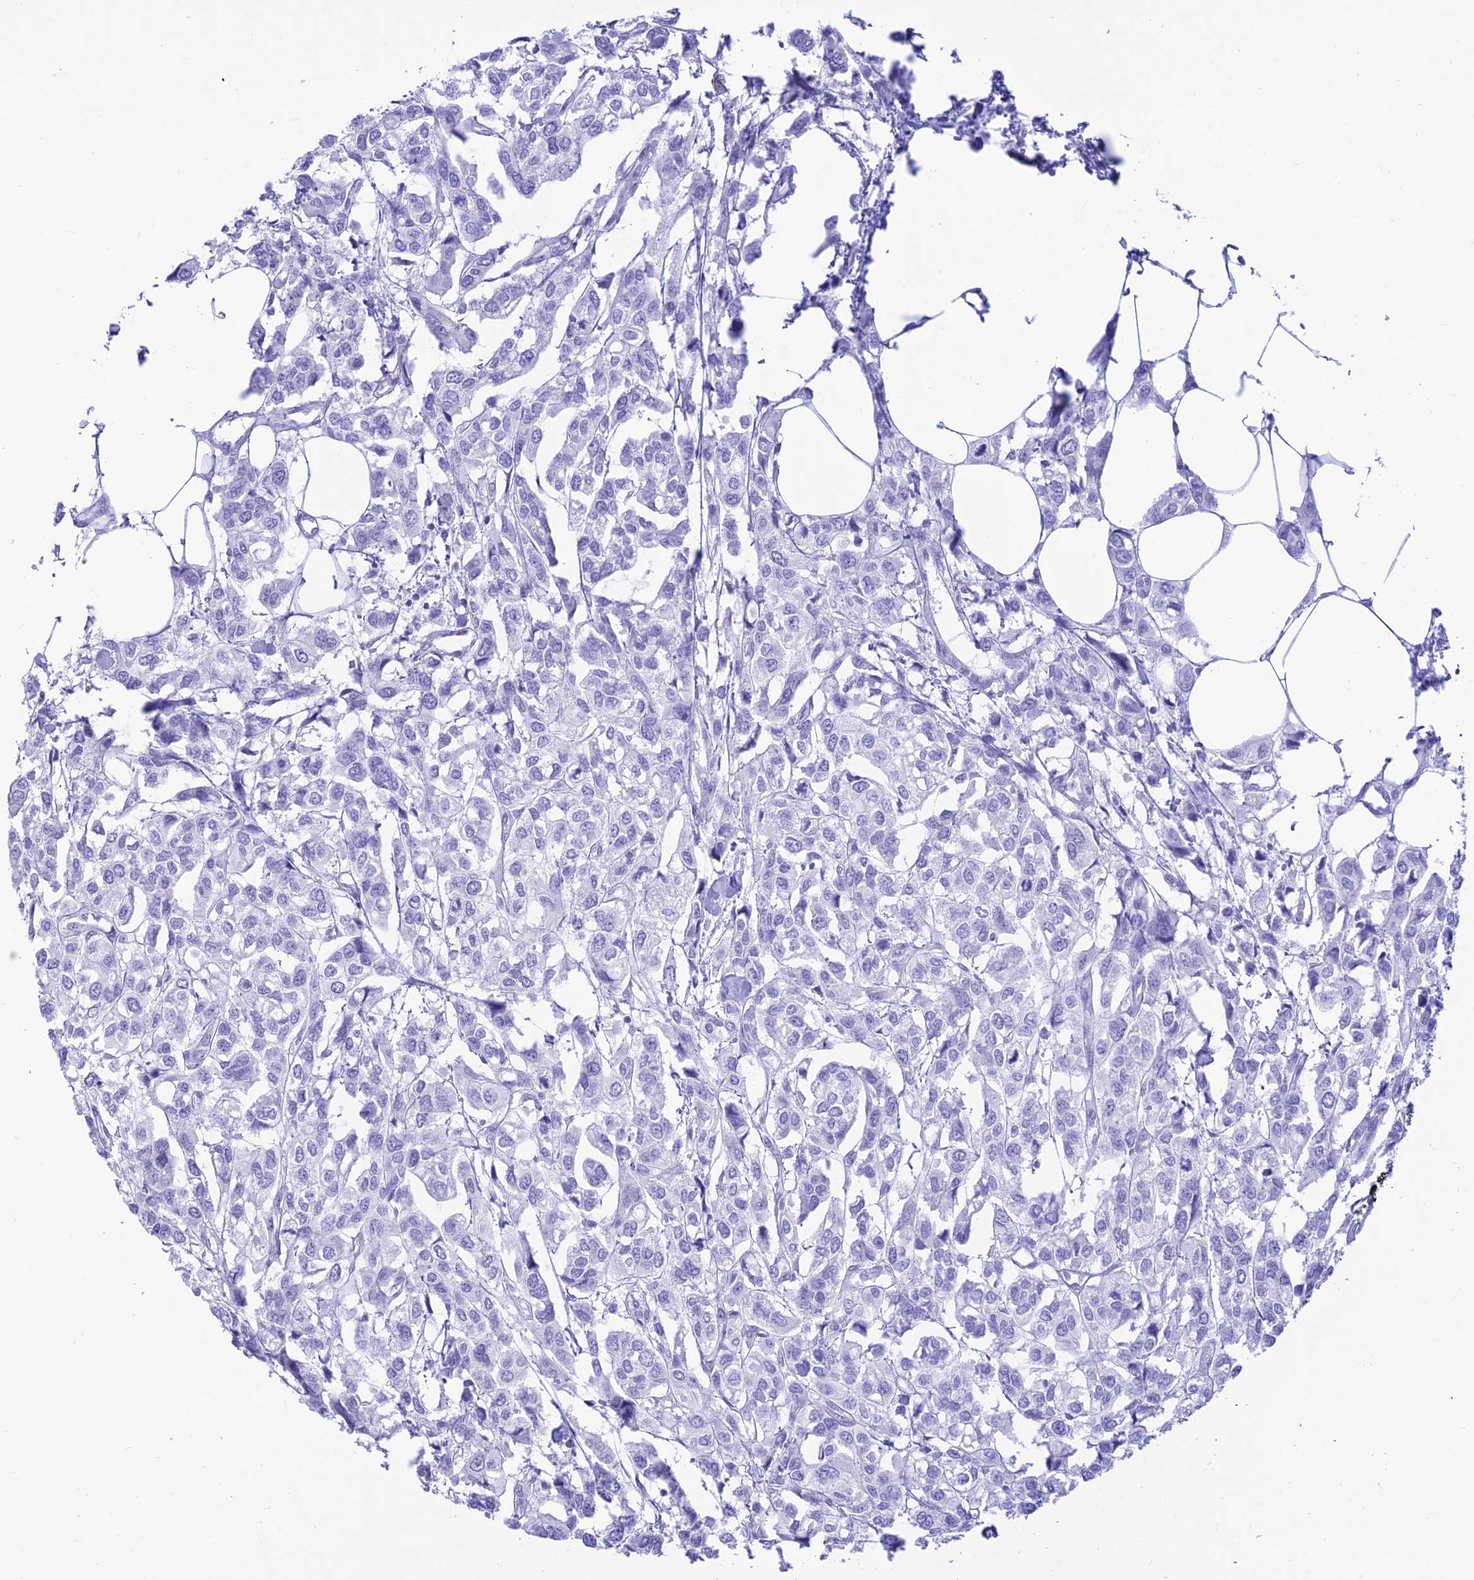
{"staining": {"intensity": "negative", "quantity": "none", "location": "none"}, "tissue": "urothelial cancer", "cell_type": "Tumor cells", "image_type": "cancer", "snomed": [{"axis": "morphology", "description": "Urothelial carcinoma, High grade"}, {"axis": "topography", "description": "Urinary bladder"}], "caption": "A micrograph of high-grade urothelial carcinoma stained for a protein demonstrates no brown staining in tumor cells.", "gene": "PRNP", "patient": {"sex": "male", "age": 67}}